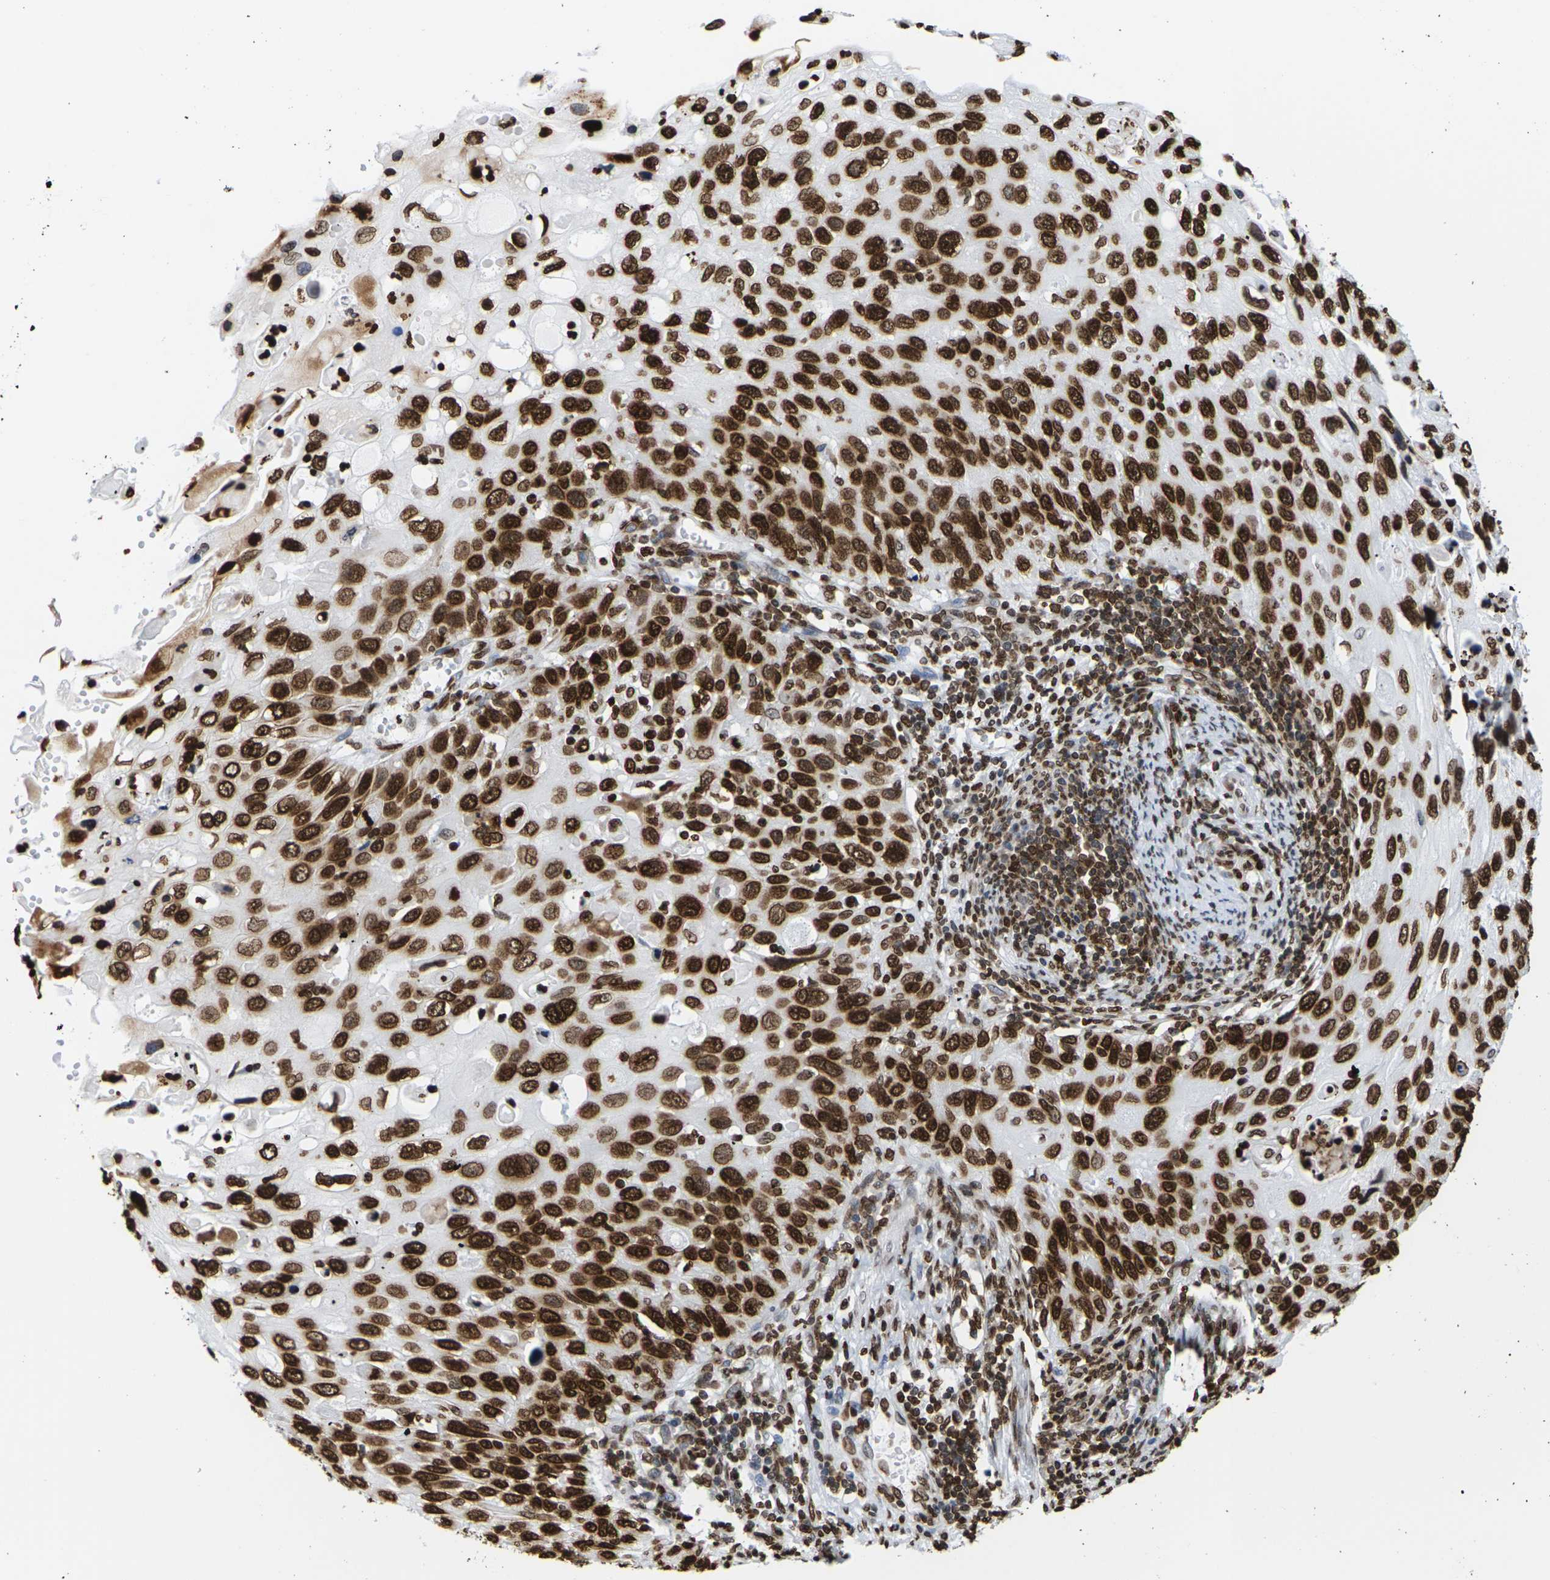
{"staining": {"intensity": "strong", "quantity": ">75%", "location": "cytoplasmic/membranous,nuclear"}, "tissue": "cervical cancer", "cell_type": "Tumor cells", "image_type": "cancer", "snomed": [{"axis": "morphology", "description": "Squamous cell carcinoma, NOS"}, {"axis": "topography", "description": "Cervix"}], "caption": "DAB immunohistochemical staining of human cervical cancer shows strong cytoplasmic/membranous and nuclear protein positivity in approximately >75% of tumor cells. (Brightfield microscopy of DAB IHC at high magnification).", "gene": "H2AC21", "patient": {"sex": "female", "age": 70}}